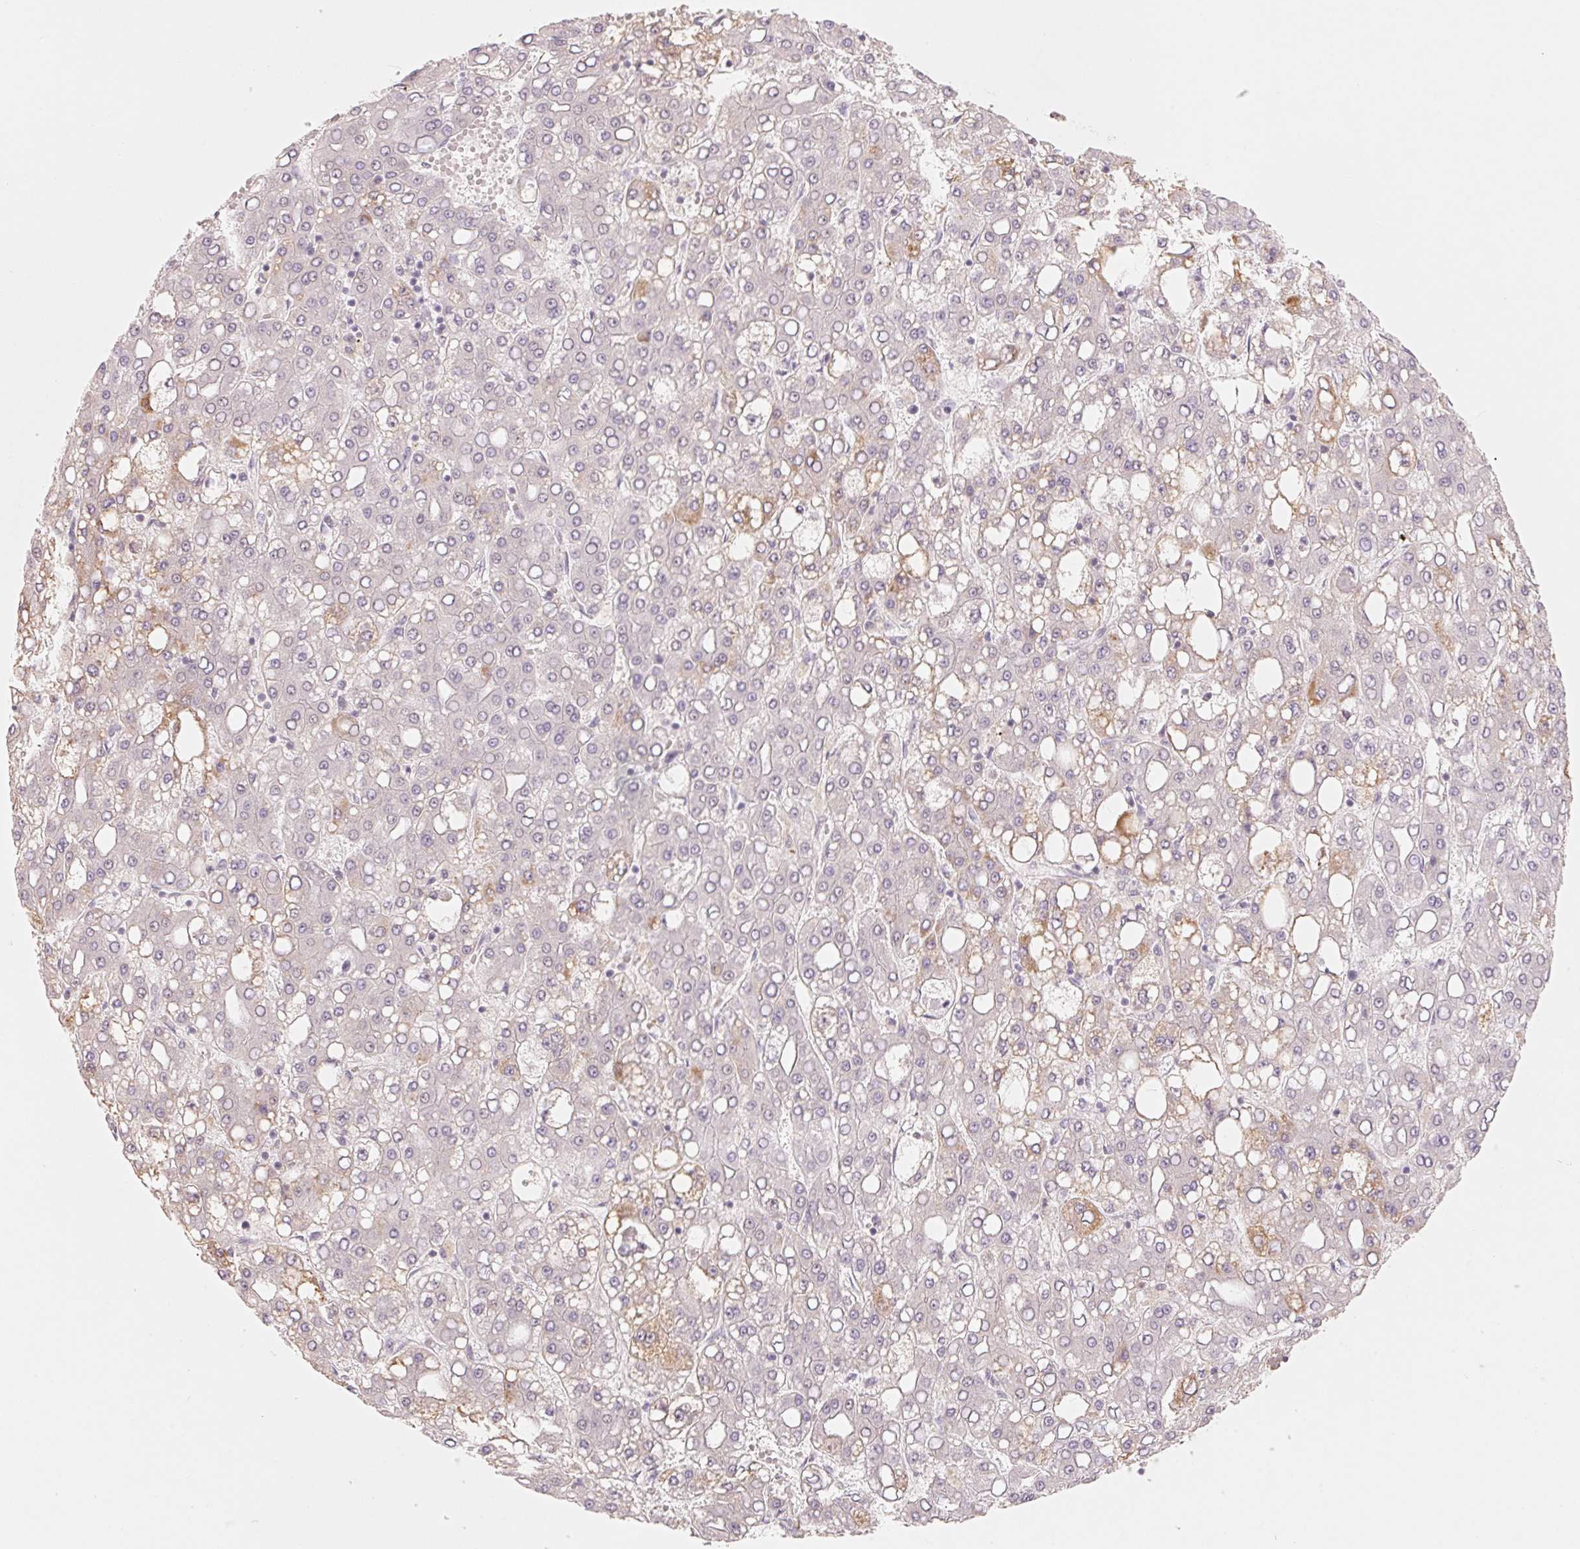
{"staining": {"intensity": "weak", "quantity": "<25%", "location": "cytoplasmic/membranous"}, "tissue": "liver cancer", "cell_type": "Tumor cells", "image_type": "cancer", "snomed": [{"axis": "morphology", "description": "Carcinoma, Hepatocellular, NOS"}, {"axis": "topography", "description": "Liver"}], "caption": "Liver cancer stained for a protein using immunohistochemistry (IHC) exhibits no positivity tumor cells.", "gene": "DENND2C", "patient": {"sex": "male", "age": 65}}